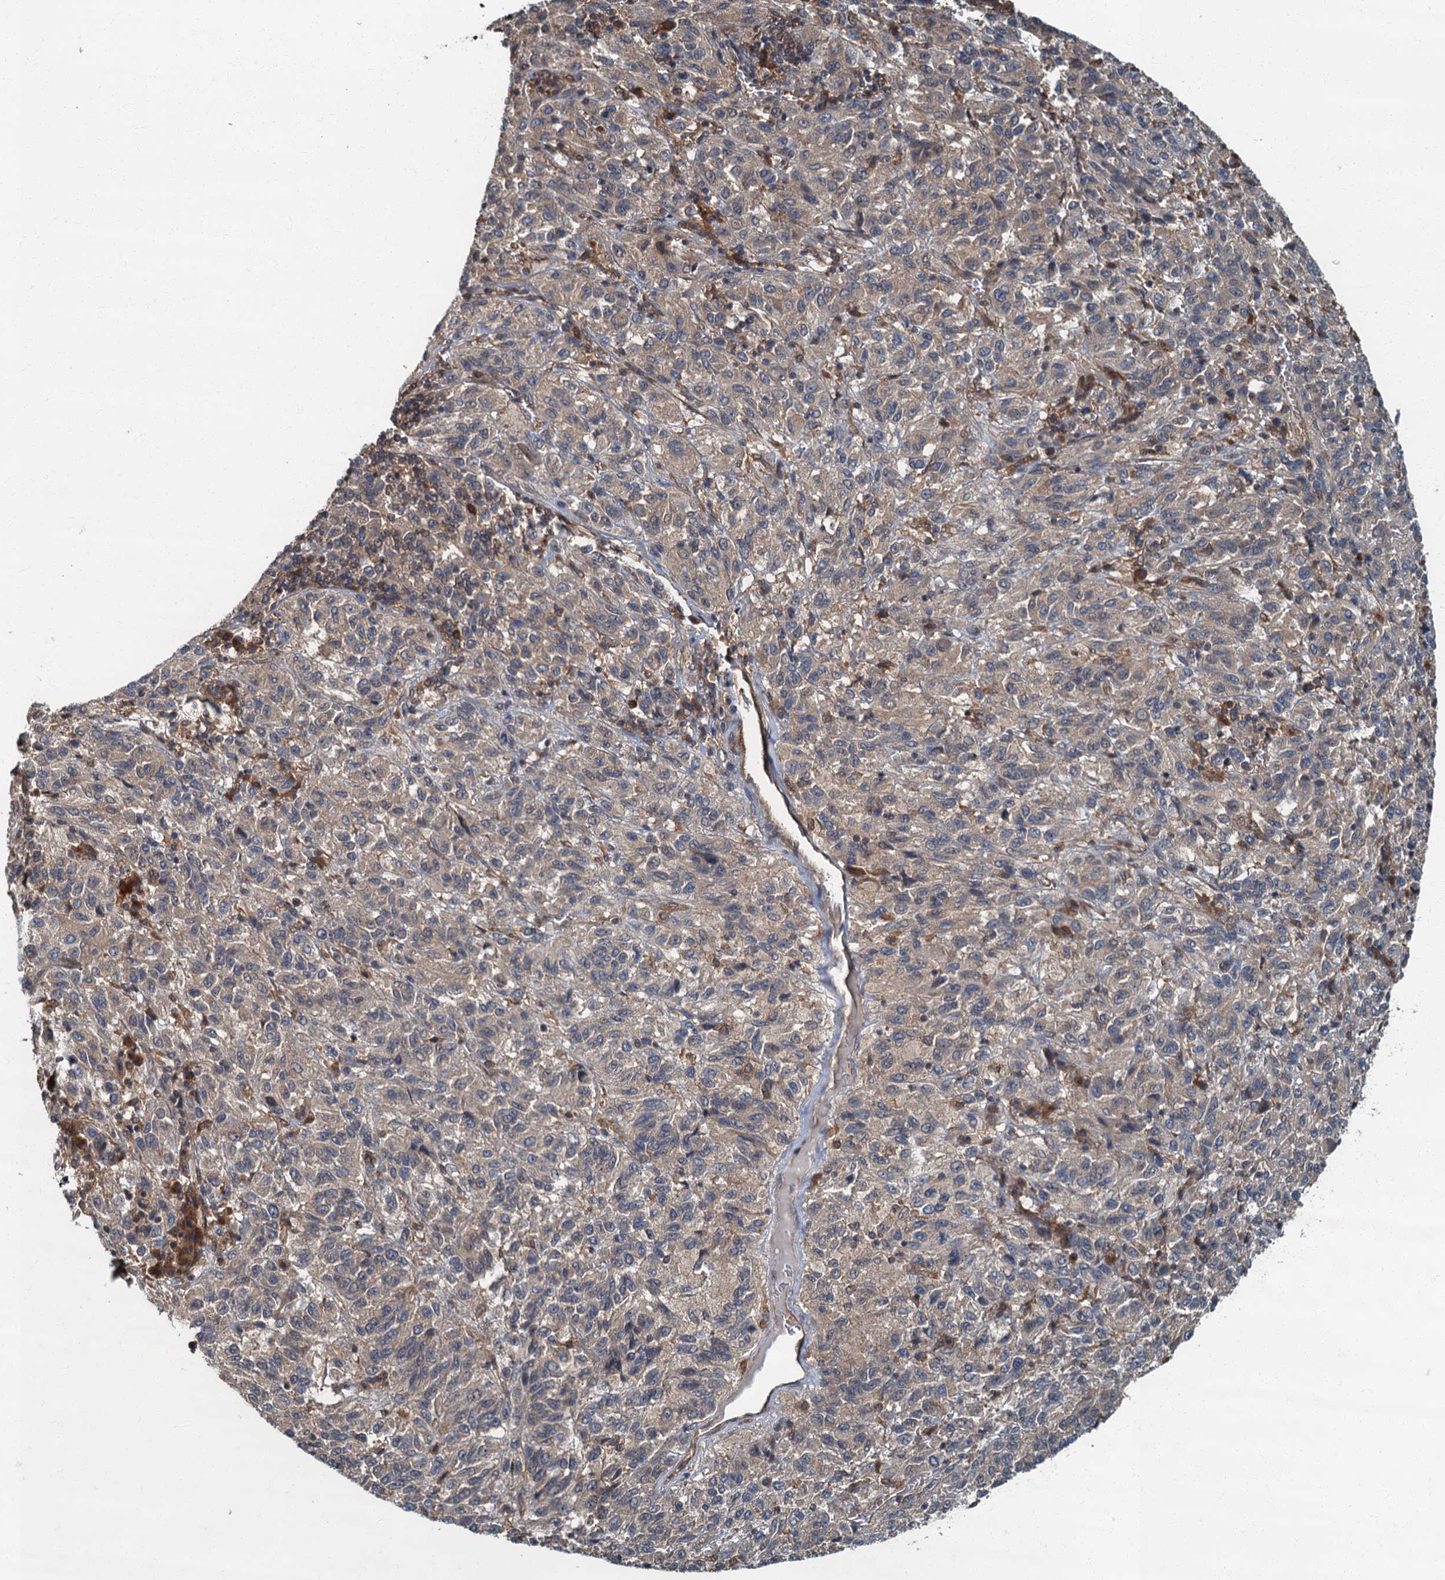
{"staining": {"intensity": "weak", "quantity": "25%-75%", "location": "cytoplasmic/membranous"}, "tissue": "melanoma", "cell_type": "Tumor cells", "image_type": "cancer", "snomed": [{"axis": "morphology", "description": "Malignant melanoma, Metastatic site"}, {"axis": "topography", "description": "Lung"}], "caption": "Immunohistochemical staining of malignant melanoma (metastatic site) shows low levels of weak cytoplasmic/membranous protein staining in approximately 25%-75% of tumor cells.", "gene": "TBCK", "patient": {"sex": "male", "age": 64}}